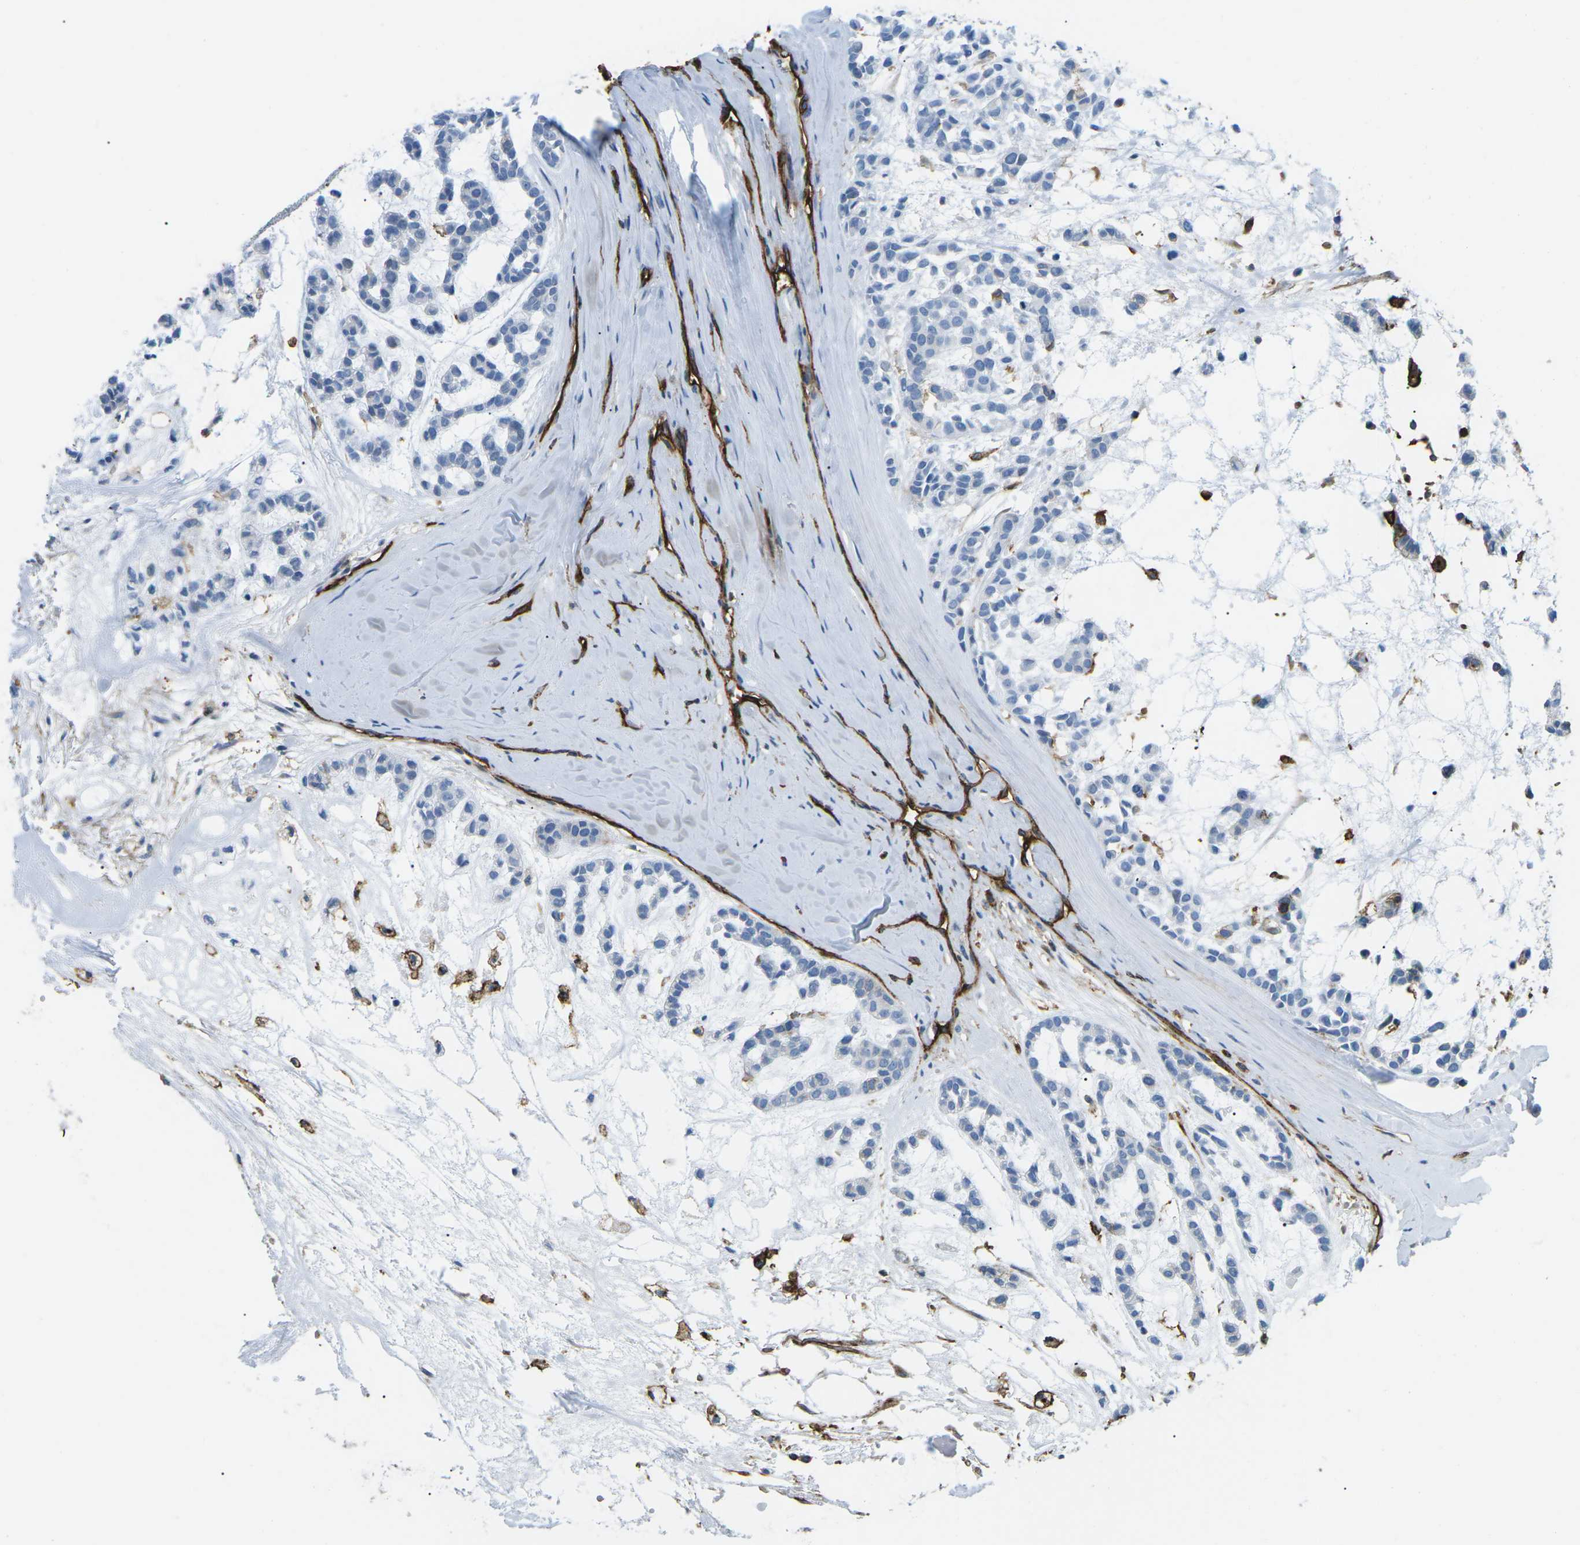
{"staining": {"intensity": "negative", "quantity": "none", "location": "none"}, "tissue": "head and neck cancer", "cell_type": "Tumor cells", "image_type": "cancer", "snomed": [{"axis": "morphology", "description": "Adenocarcinoma, NOS"}, {"axis": "morphology", "description": "Adenoma, NOS"}, {"axis": "topography", "description": "Head-Neck"}], "caption": "DAB immunohistochemical staining of adenocarcinoma (head and neck) reveals no significant expression in tumor cells.", "gene": "HLA-B", "patient": {"sex": "female", "age": 55}}